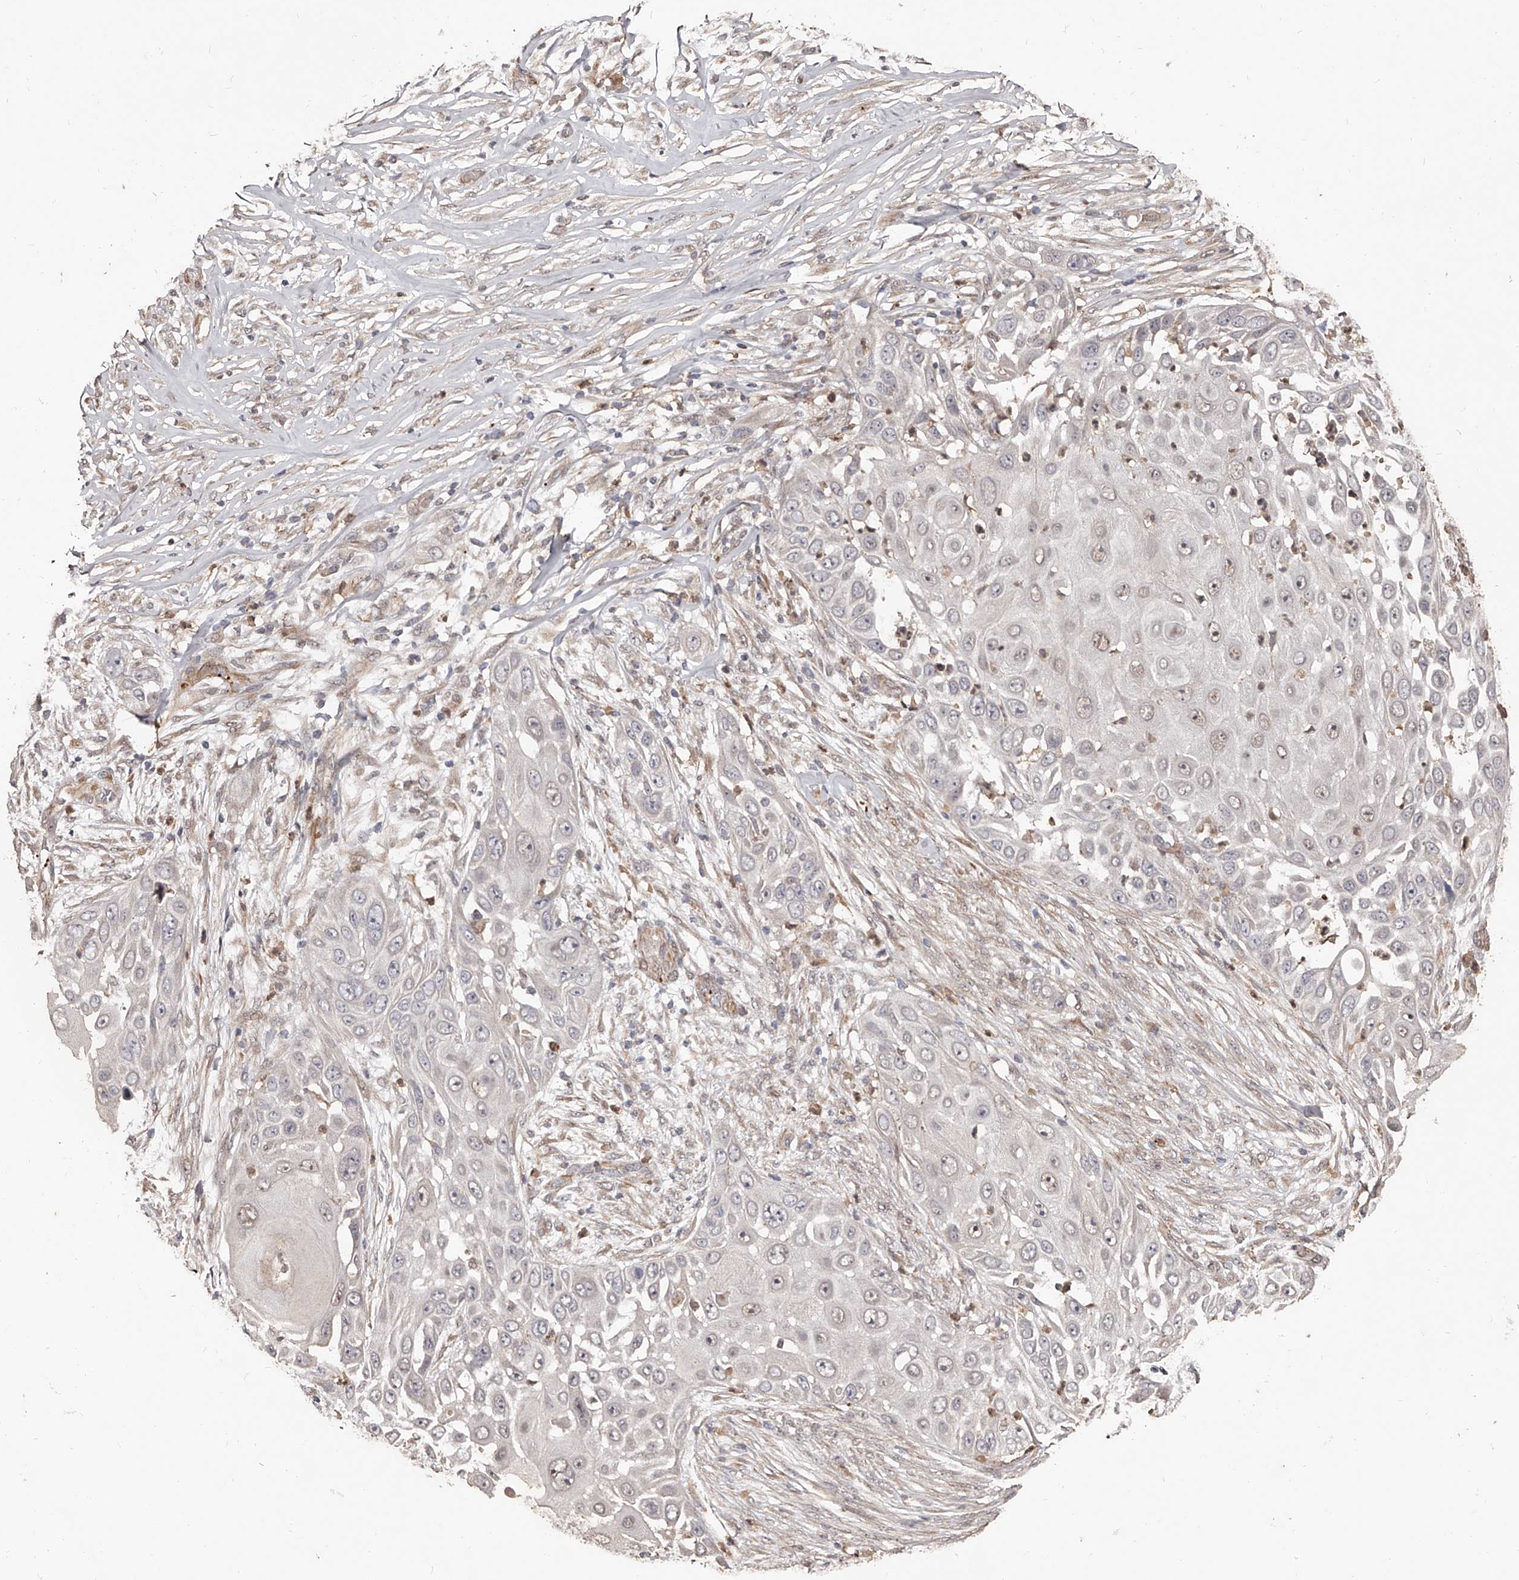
{"staining": {"intensity": "weak", "quantity": "<25%", "location": "nuclear"}, "tissue": "skin cancer", "cell_type": "Tumor cells", "image_type": "cancer", "snomed": [{"axis": "morphology", "description": "Squamous cell carcinoma, NOS"}, {"axis": "topography", "description": "Skin"}], "caption": "Tumor cells are negative for protein expression in human skin cancer (squamous cell carcinoma).", "gene": "URGCP", "patient": {"sex": "female", "age": 44}}